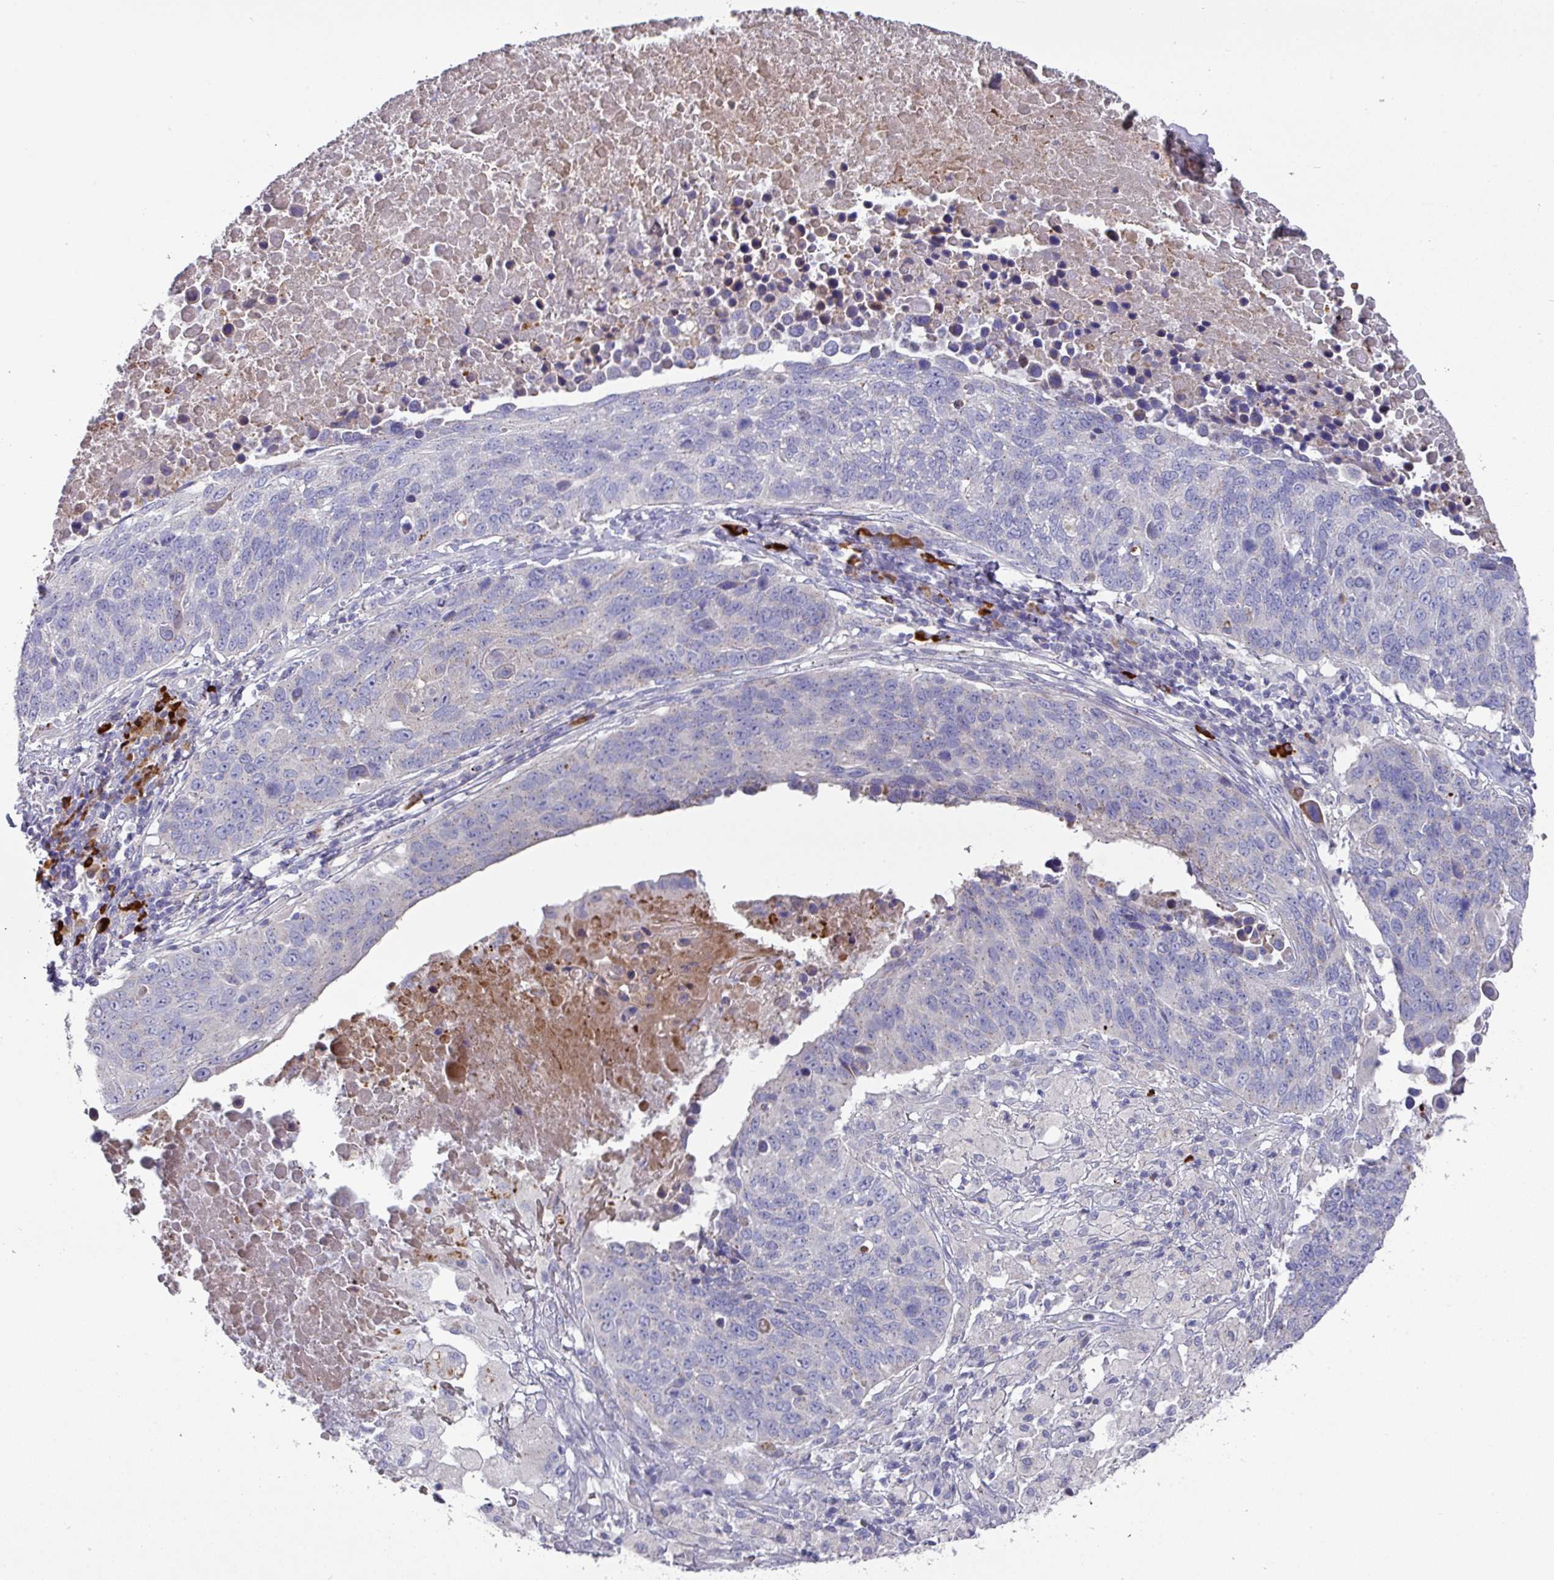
{"staining": {"intensity": "negative", "quantity": "none", "location": "none"}, "tissue": "lung cancer", "cell_type": "Tumor cells", "image_type": "cancer", "snomed": [{"axis": "morphology", "description": "Normal tissue, NOS"}, {"axis": "morphology", "description": "Squamous cell carcinoma, NOS"}, {"axis": "topography", "description": "Lymph node"}, {"axis": "topography", "description": "Lung"}], "caption": "A histopathology image of lung squamous cell carcinoma stained for a protein reveals no brown staining in tumor cells.", "gene": "IL4R", "patient": {"sex": "male", "age": 66}}